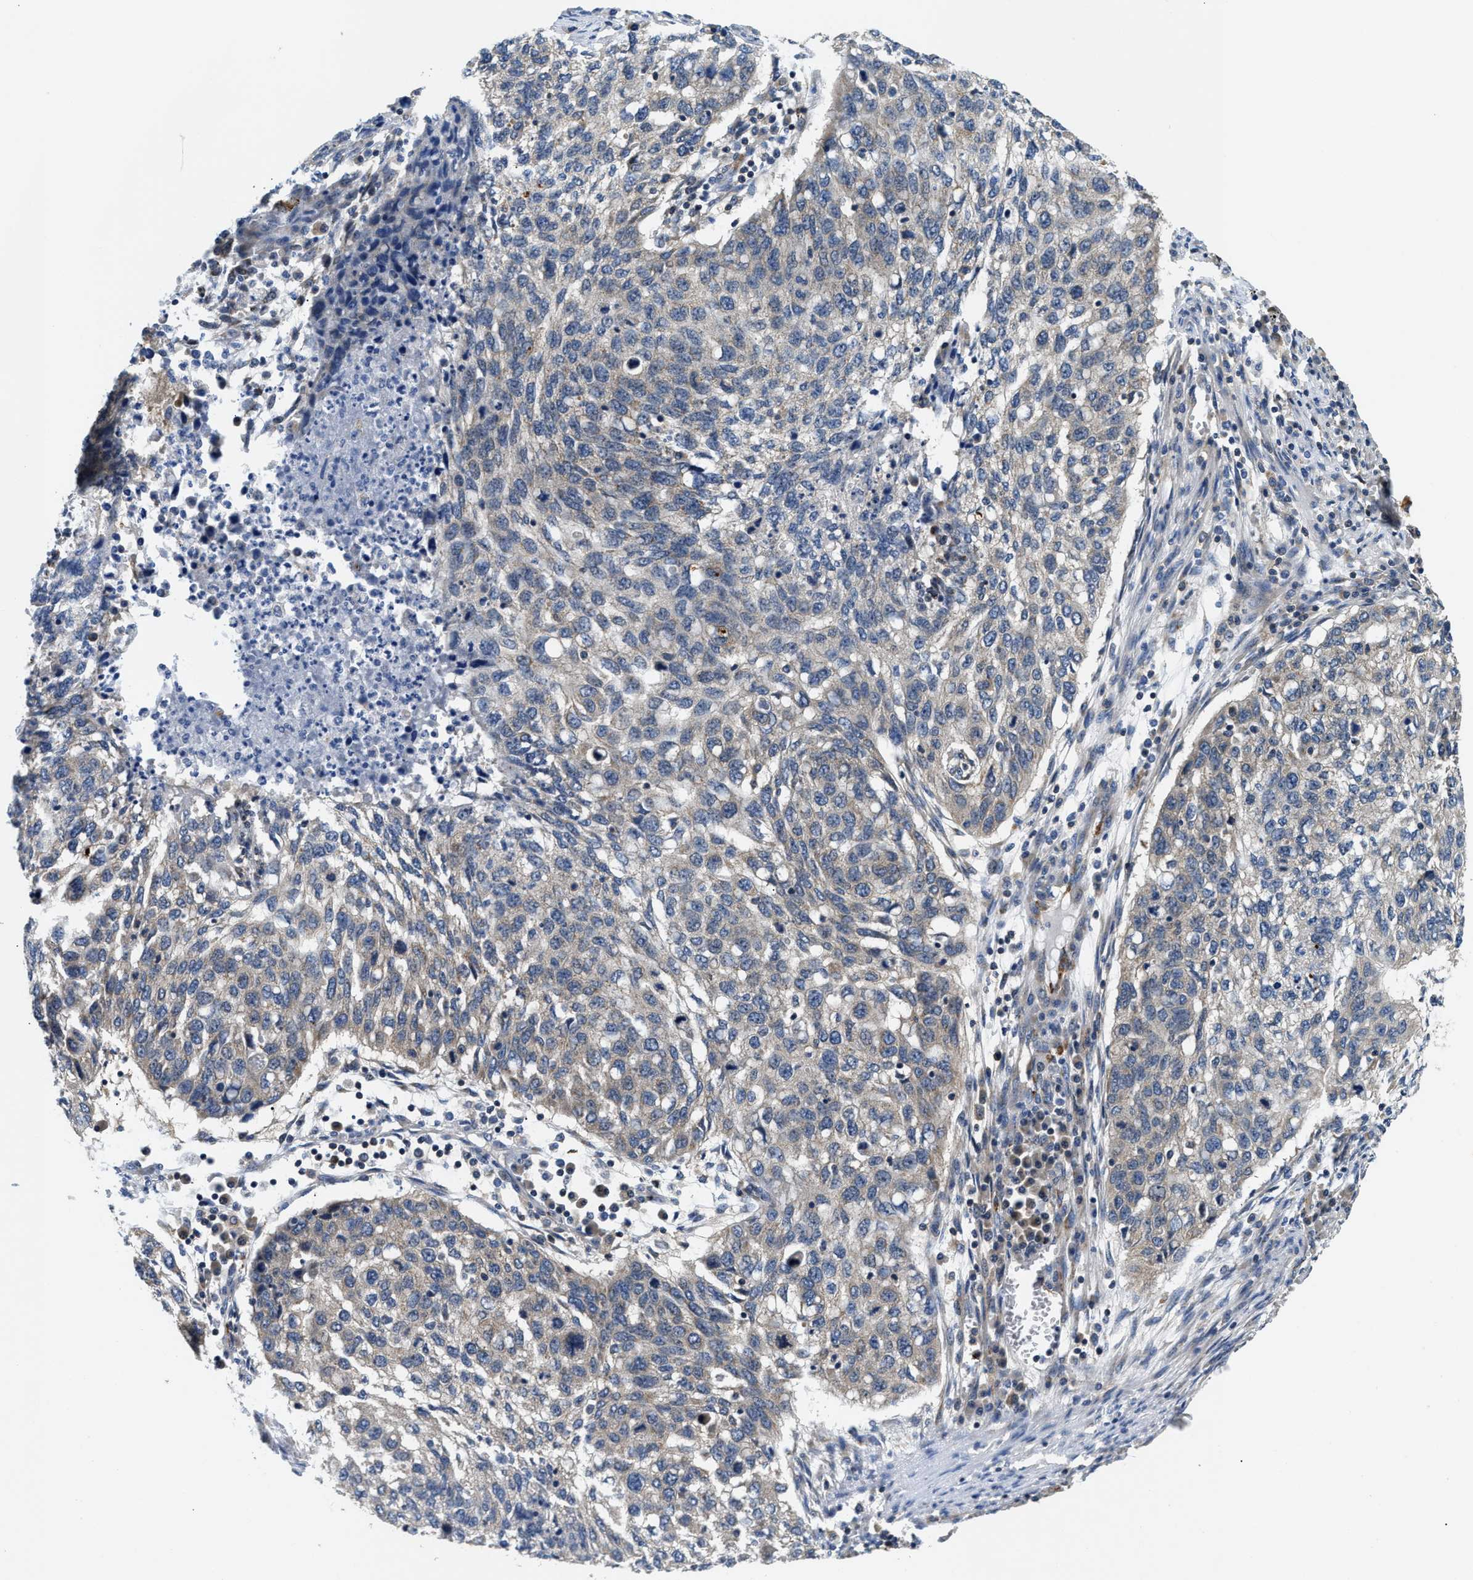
{"staining": {"intensity": "weak", "quantity": "<25%", "location": "cytoplasmic/membranous"}, "tissue": "lung cancer", "cell_type": "Tumor cells", "image_type": "cancer", "snomed": [{"axis": "morphology", "description": "Squamous cell carcinoma, NOS"}, {"axis": "topography", "description": "Lung"}], "caption": "Protein analysis of lung cancer (squamous cell carcinoma) shows no significant staining in tumor cells.", "gene": "CCM2", "patient": {"sex": "female", "age": 63}}